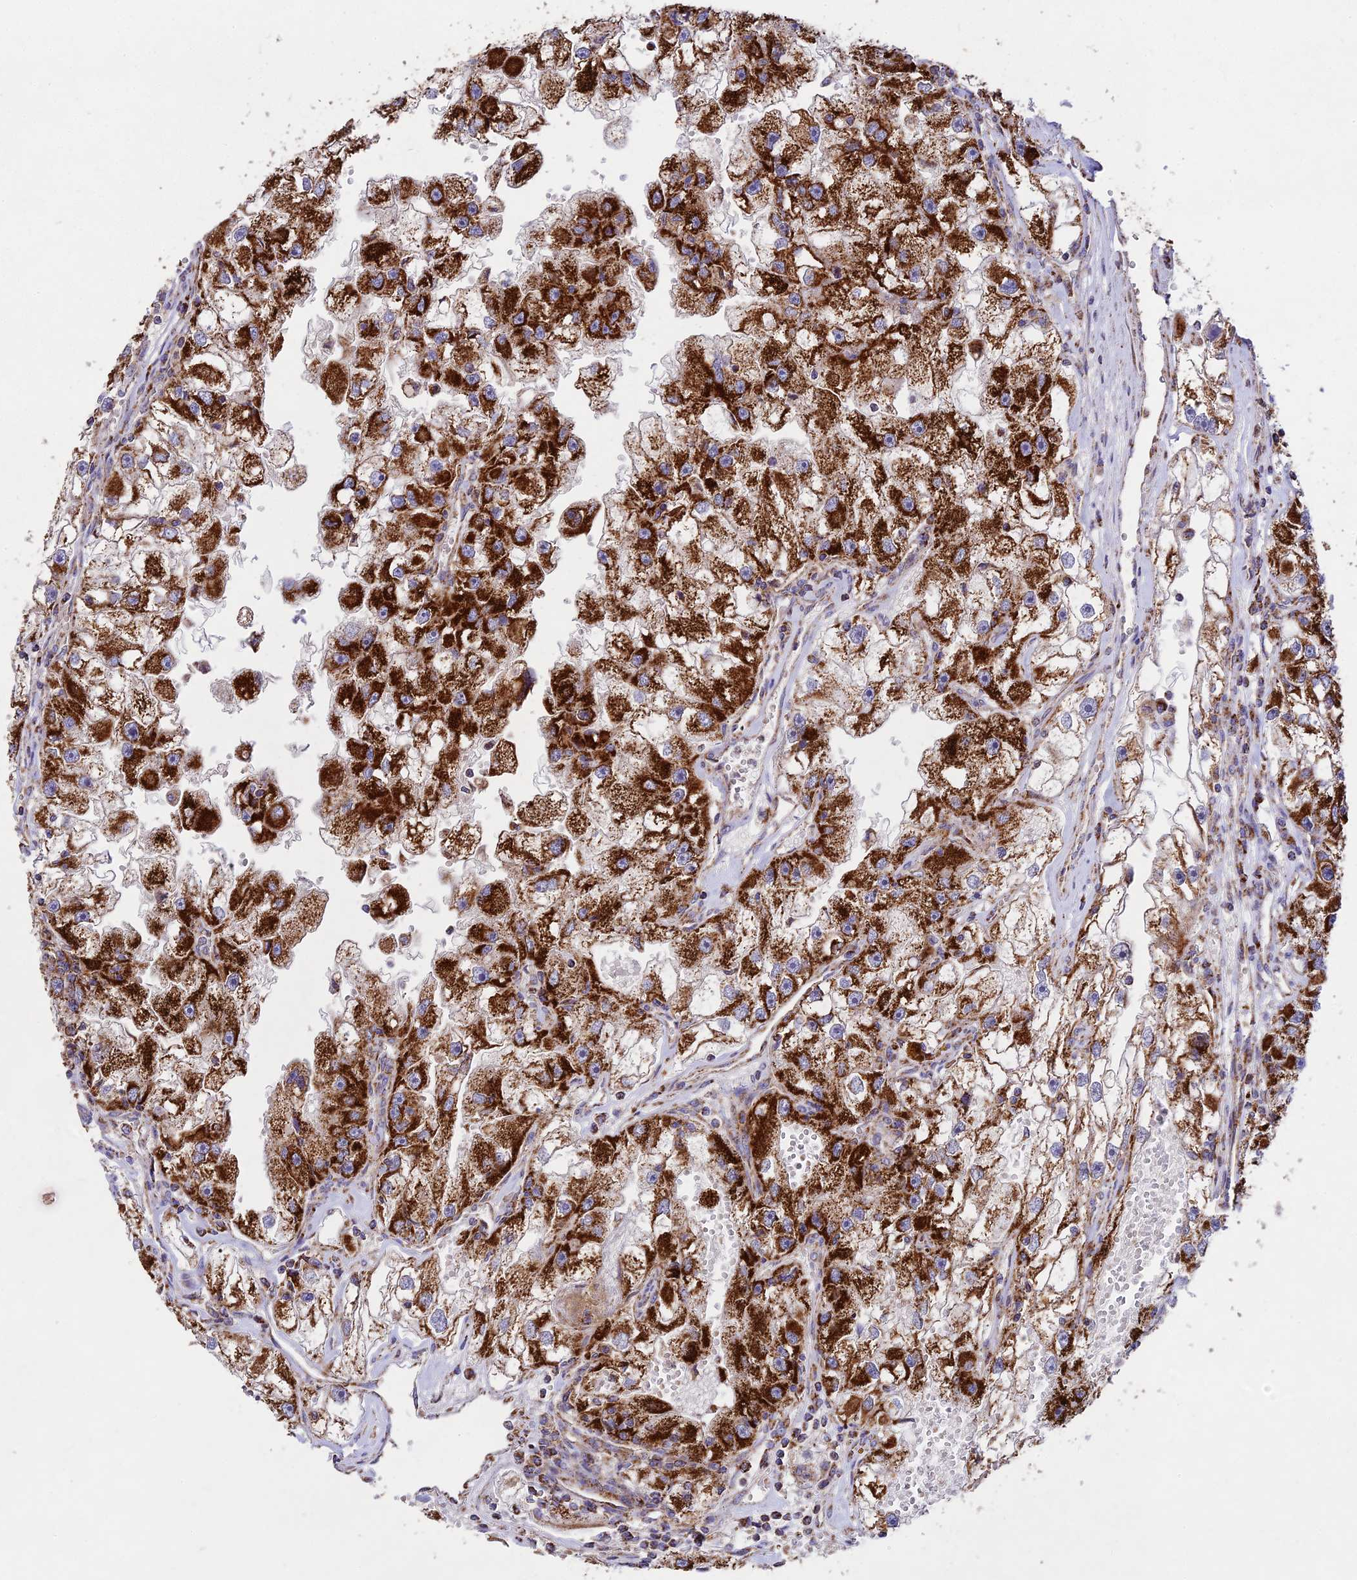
{"staining": {"intensity": "strong", "quantity": ">75%", "location": "cytoplasmic/membranous"}, "tissue": "renal cancer", "cell_type": "Tumor cells", "image_type": "cancer", "snomed": [{"axis": "morphology", "description": "Adenocarcinoma, NOS"}, {"axis": "topography", "description": "Kidney"}], "caption": "DAB immunohistochemical staining of human renal adenocarcinoma shows strong cytoplasmic/membranous protein expression in approximately >75% of tumor cells. Using DAB (3,3'-diaminobenzidine) (brown) and hematoxylin (blue) stains, captured at high magnification using brightfield microscopy.", "gene": "KHDC3L", "patient": {"sex": "male", "age": 63}}